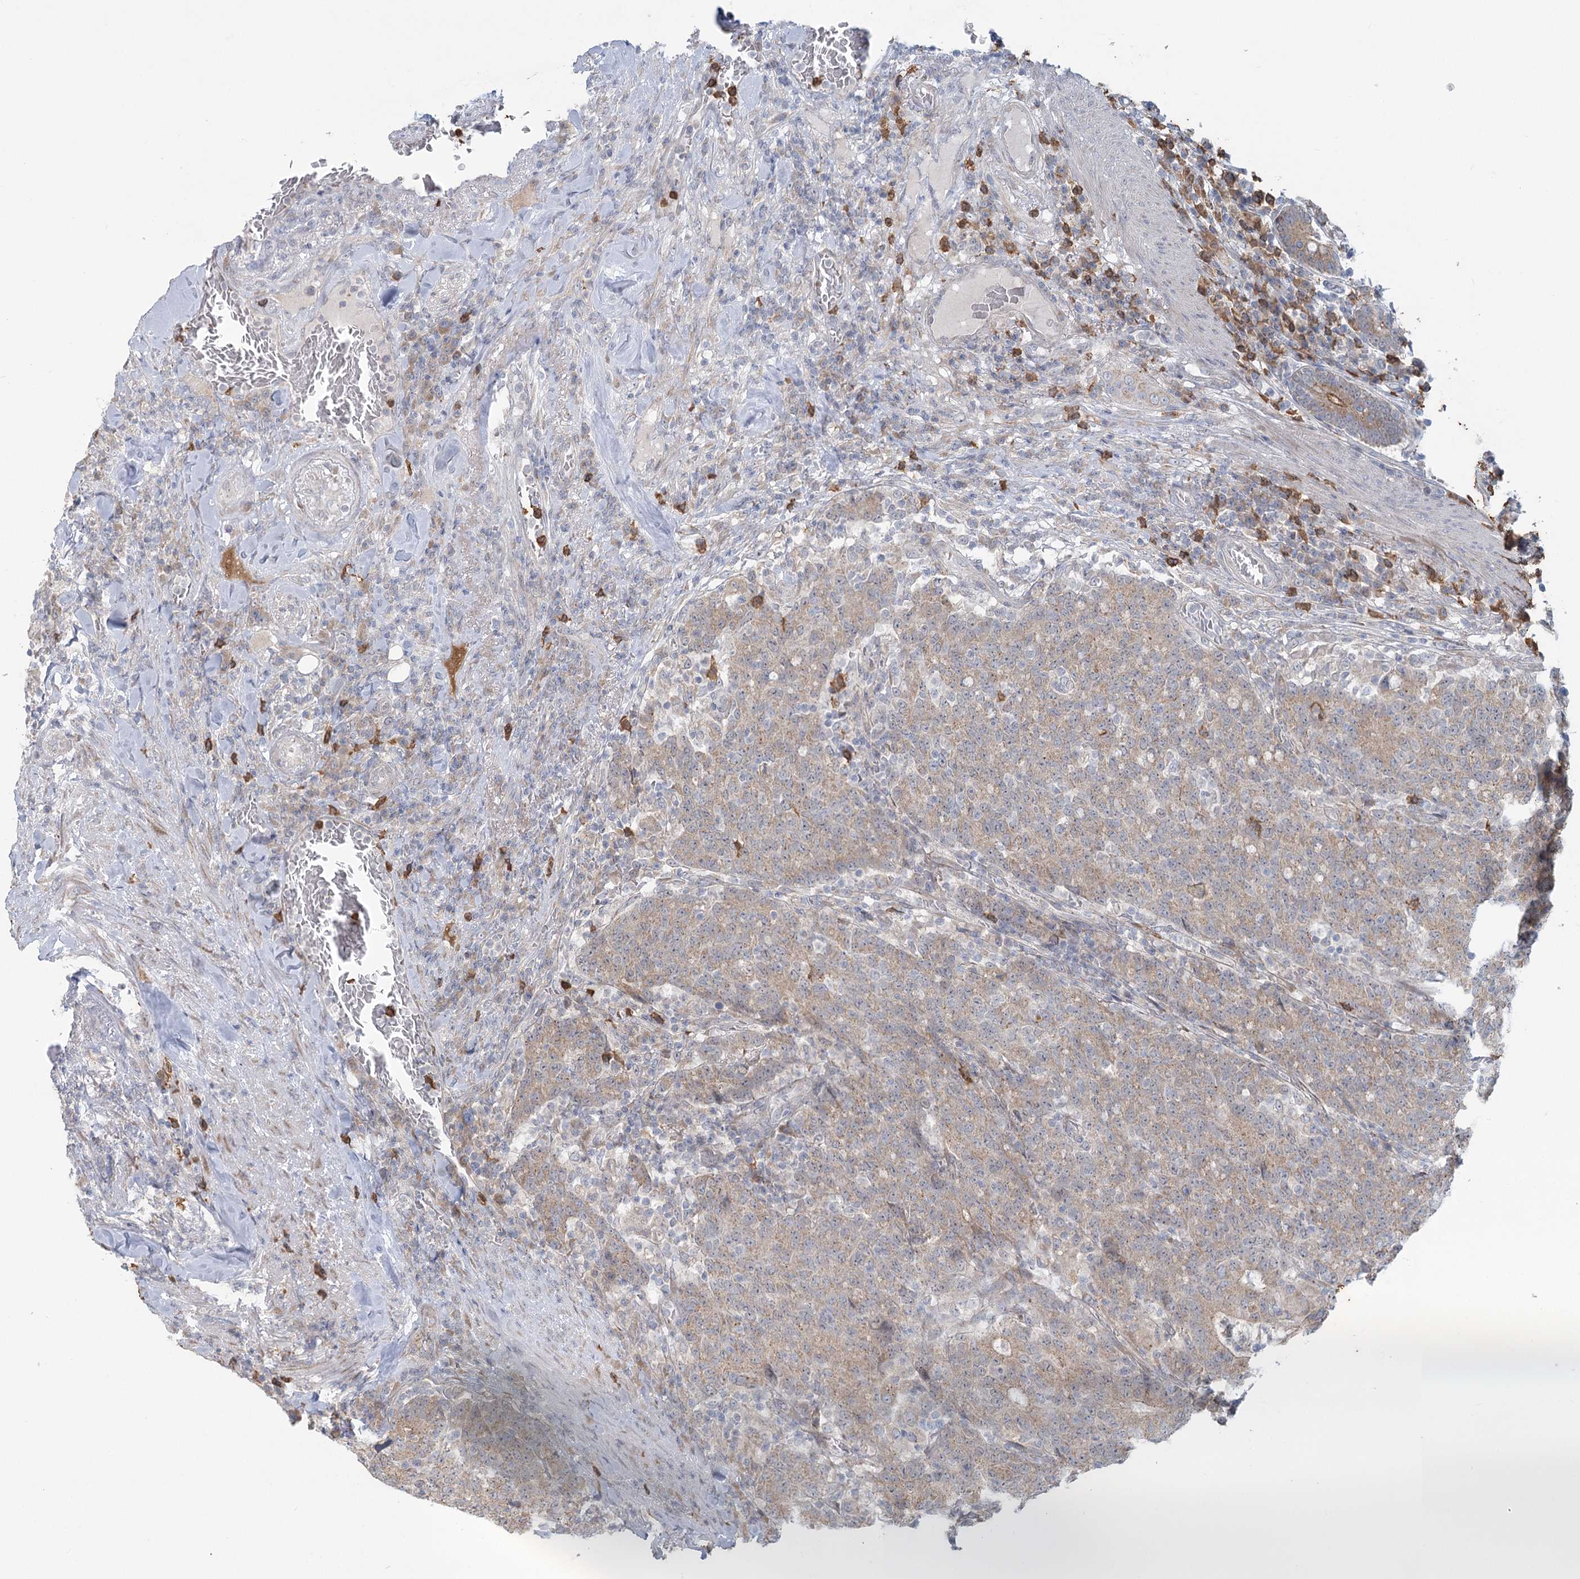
{"staining": {"intensity": "weak", "quantity": ">75%", "location": "cytoplasmic/membranous"}, "tissue": "colorectal cancer", "cell_type": "Tumor cells", "image_type": "cancer", "snomed": [{"axis": "morphology", "description": "Normal tissue, NOS"}, {"axis": "morphology", "description": "Adenocarcinoma, NOS"}, {"axis": "topography", "description": "Colon"}], "caption": "Immunohistochemistry (IHC) photomicrograph of neoplastic tissue: colorectal cancer (adenocarcinoma) stained using immunohistochemistry (IHC) reveals low levels of weak protein expression localized specifically in the cytoplasmic/membranous of tumor cells, appearing as a cytoplasmic/membranous brown color.", "gene": "PLA2G12A", "patient": {"sex": "female", "age": 75}}